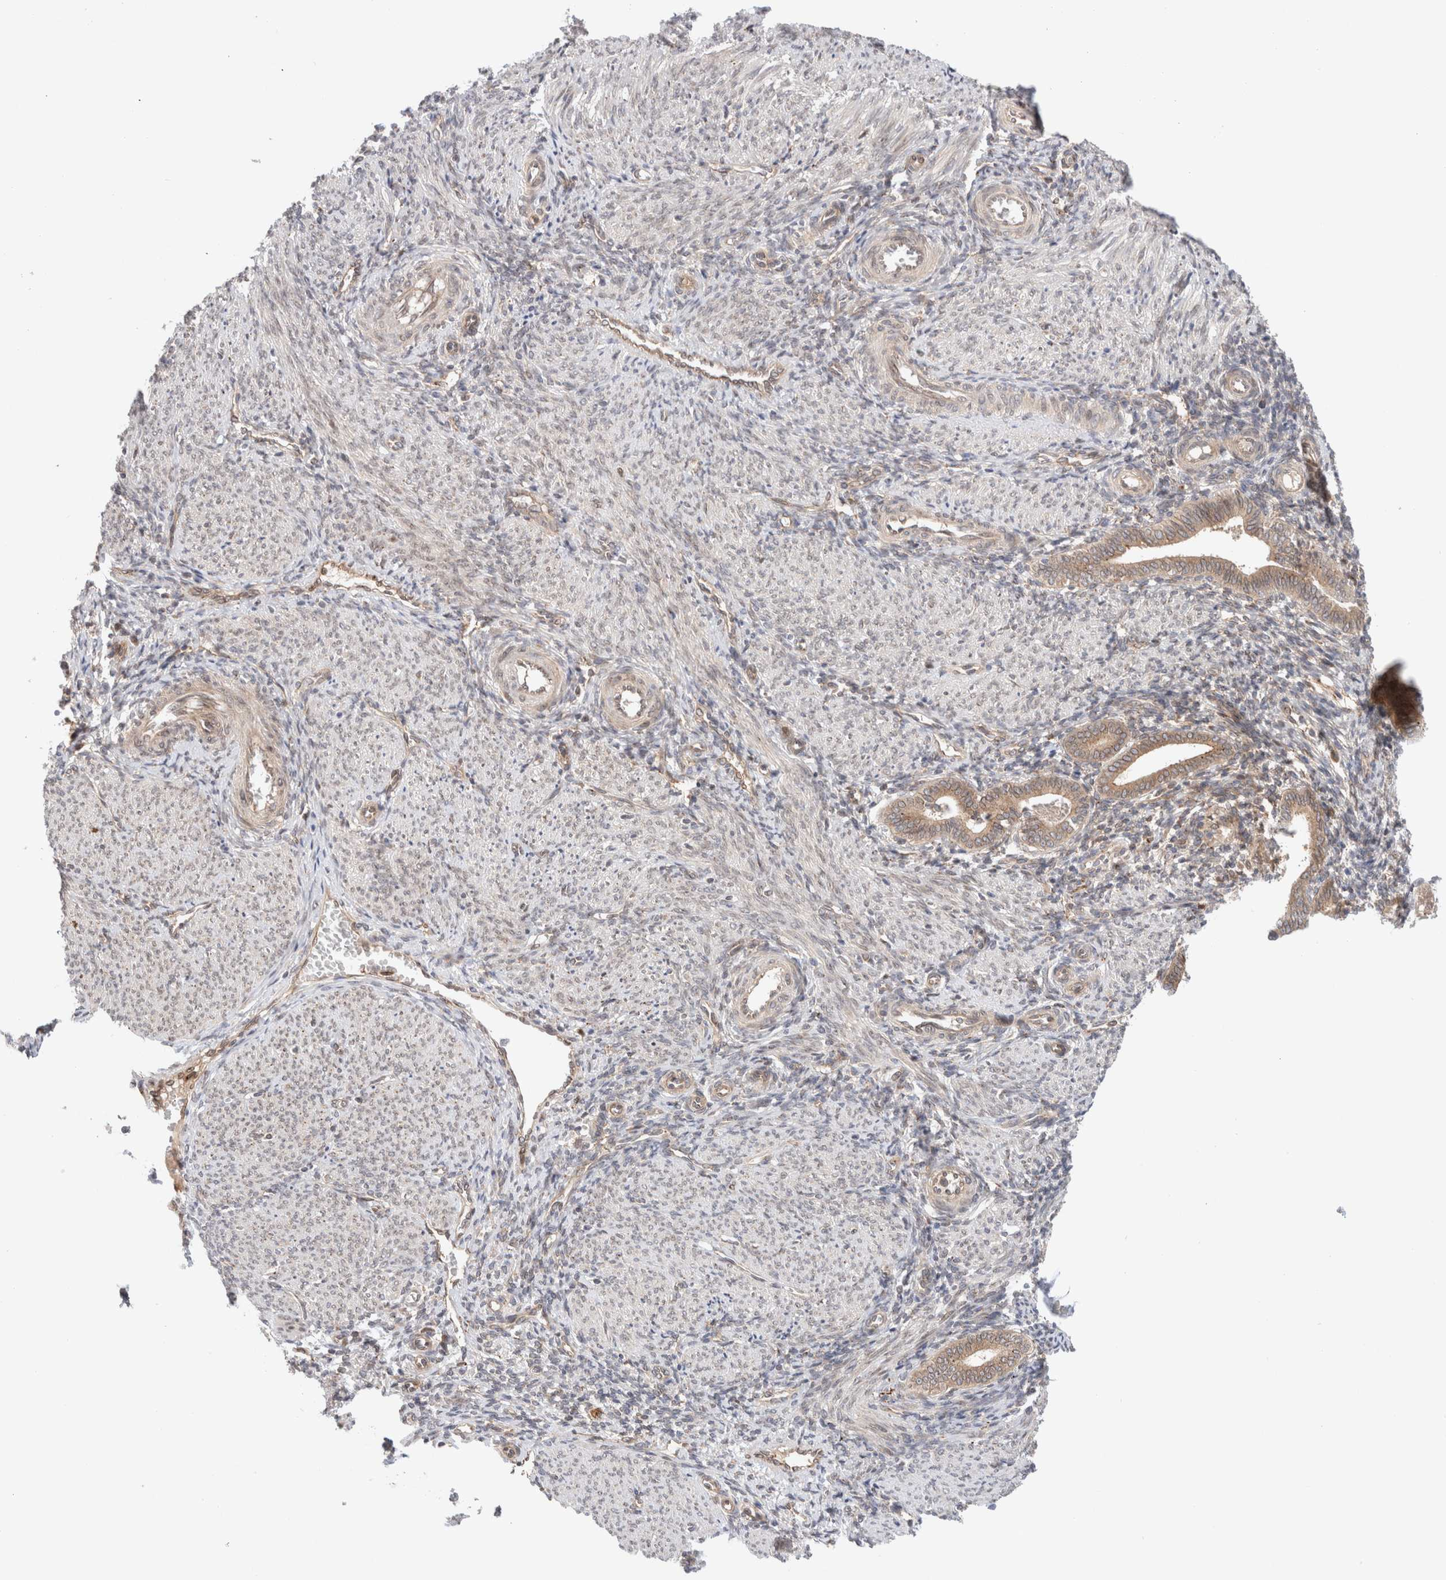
{"staining": {"intensity": "strong", "quantity": "25%-75%", "location": "cytoplasmic/membranous"}, "tissue": "endometrium", "cell_type": "Cells in endometrial stroma", "image_type": "normal", "snomed": [{"axis": "morphology", "description": "Normal tissue, NOS"}, {"axis": "topography", "description": "Uterus"}, {"axis": "topography", "description": "Endometrium"}], "caption": "A brown stain highlights strong cytoplasmic/membranous staining of a protein in cells in endometrial stroma of benign endometrium.", "gene": "GCN1", "patient": {"sex": "female", "age": 33}}